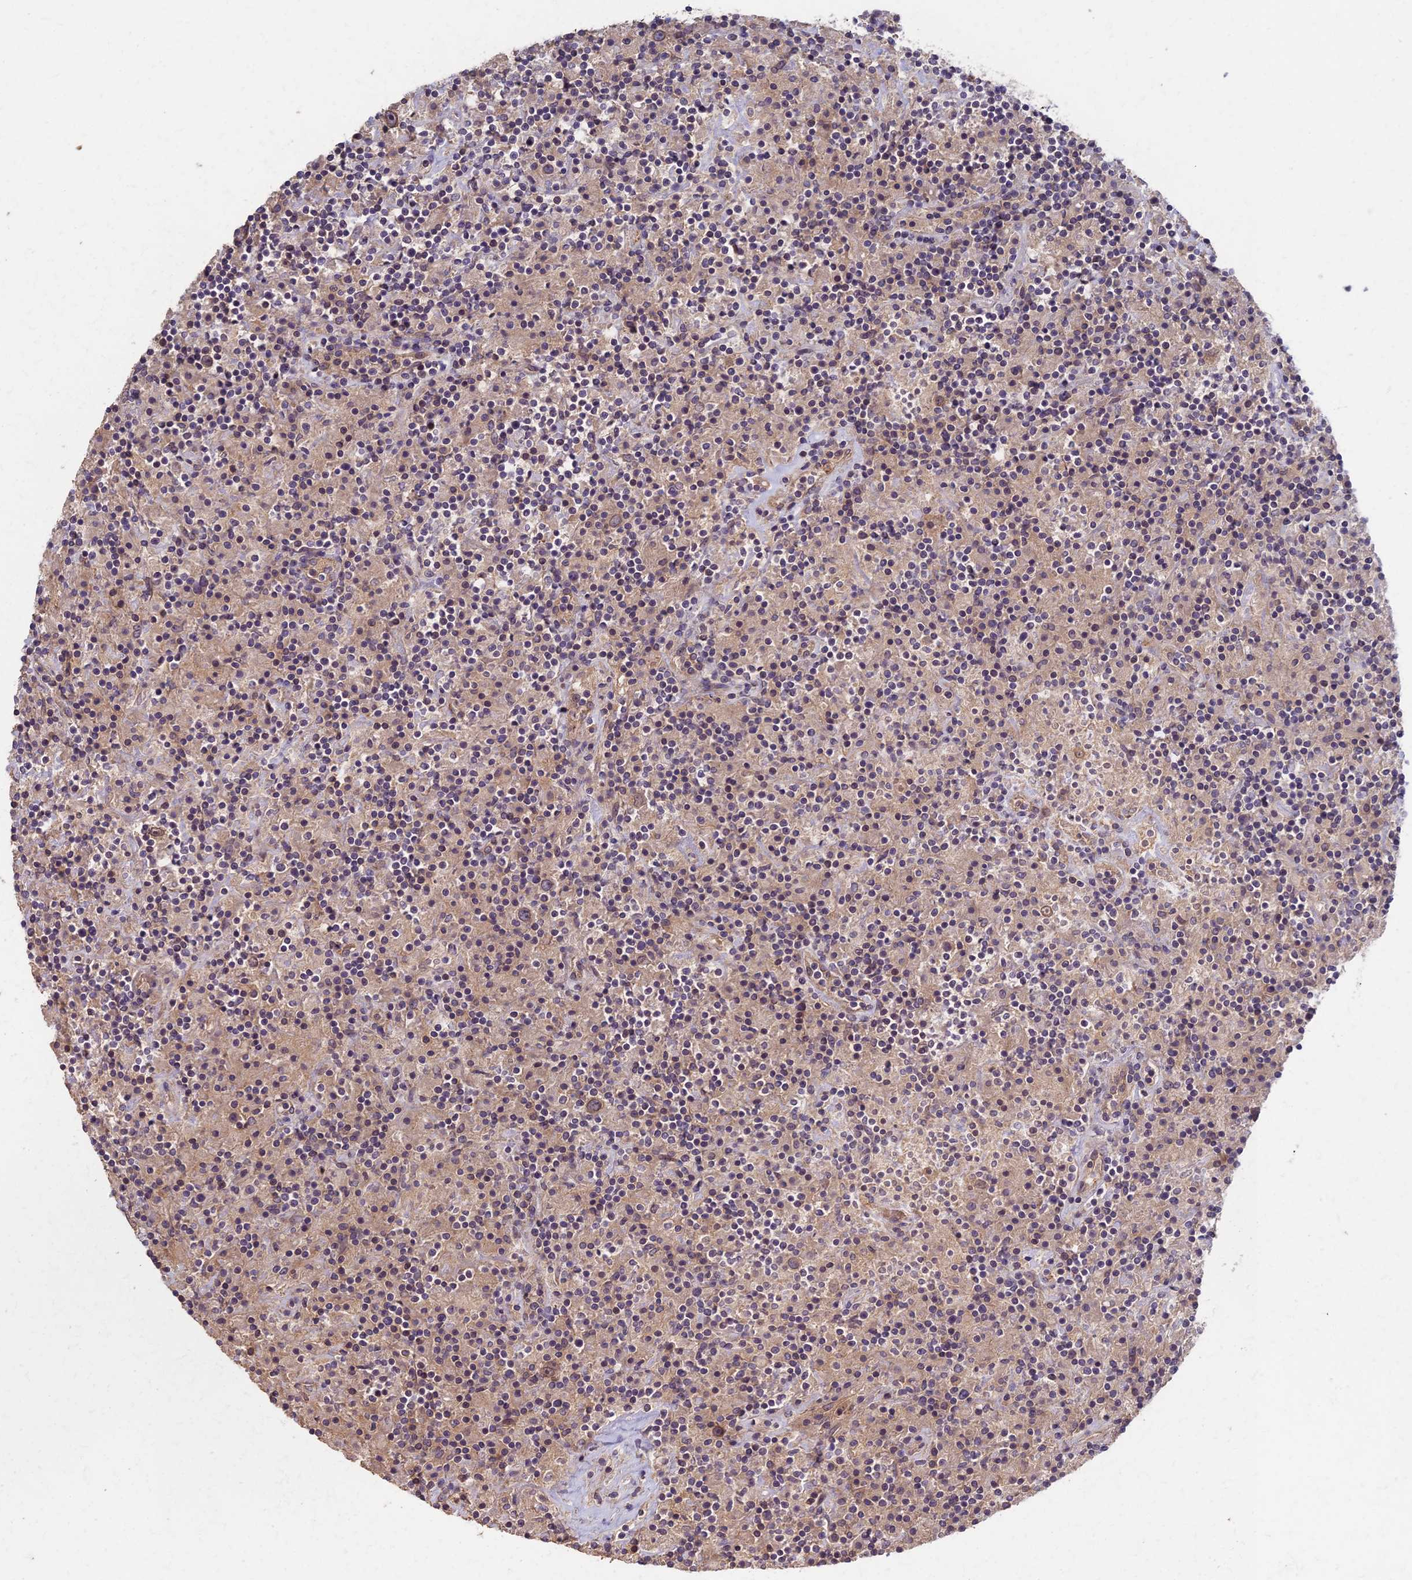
{"staining": {"intensity": "weak", "quantity": "25%-75%", "location": "cytoplasmic/membranous"}, "tissue": "lymphoma", "cell_type": "Tumor cells", "image_type": "cancer", "snomed": [{"axis": "morphology", "description": "Hodgkin's disease, NOS"}, {"axis": "topography", "description": "Lymph node"}], "caption": "Lymphoma stained with a protein marker demonstrates weak staining in tumor cells.", "gene": "AP4E1", "patient": {"sex": "male", "age": 70}}